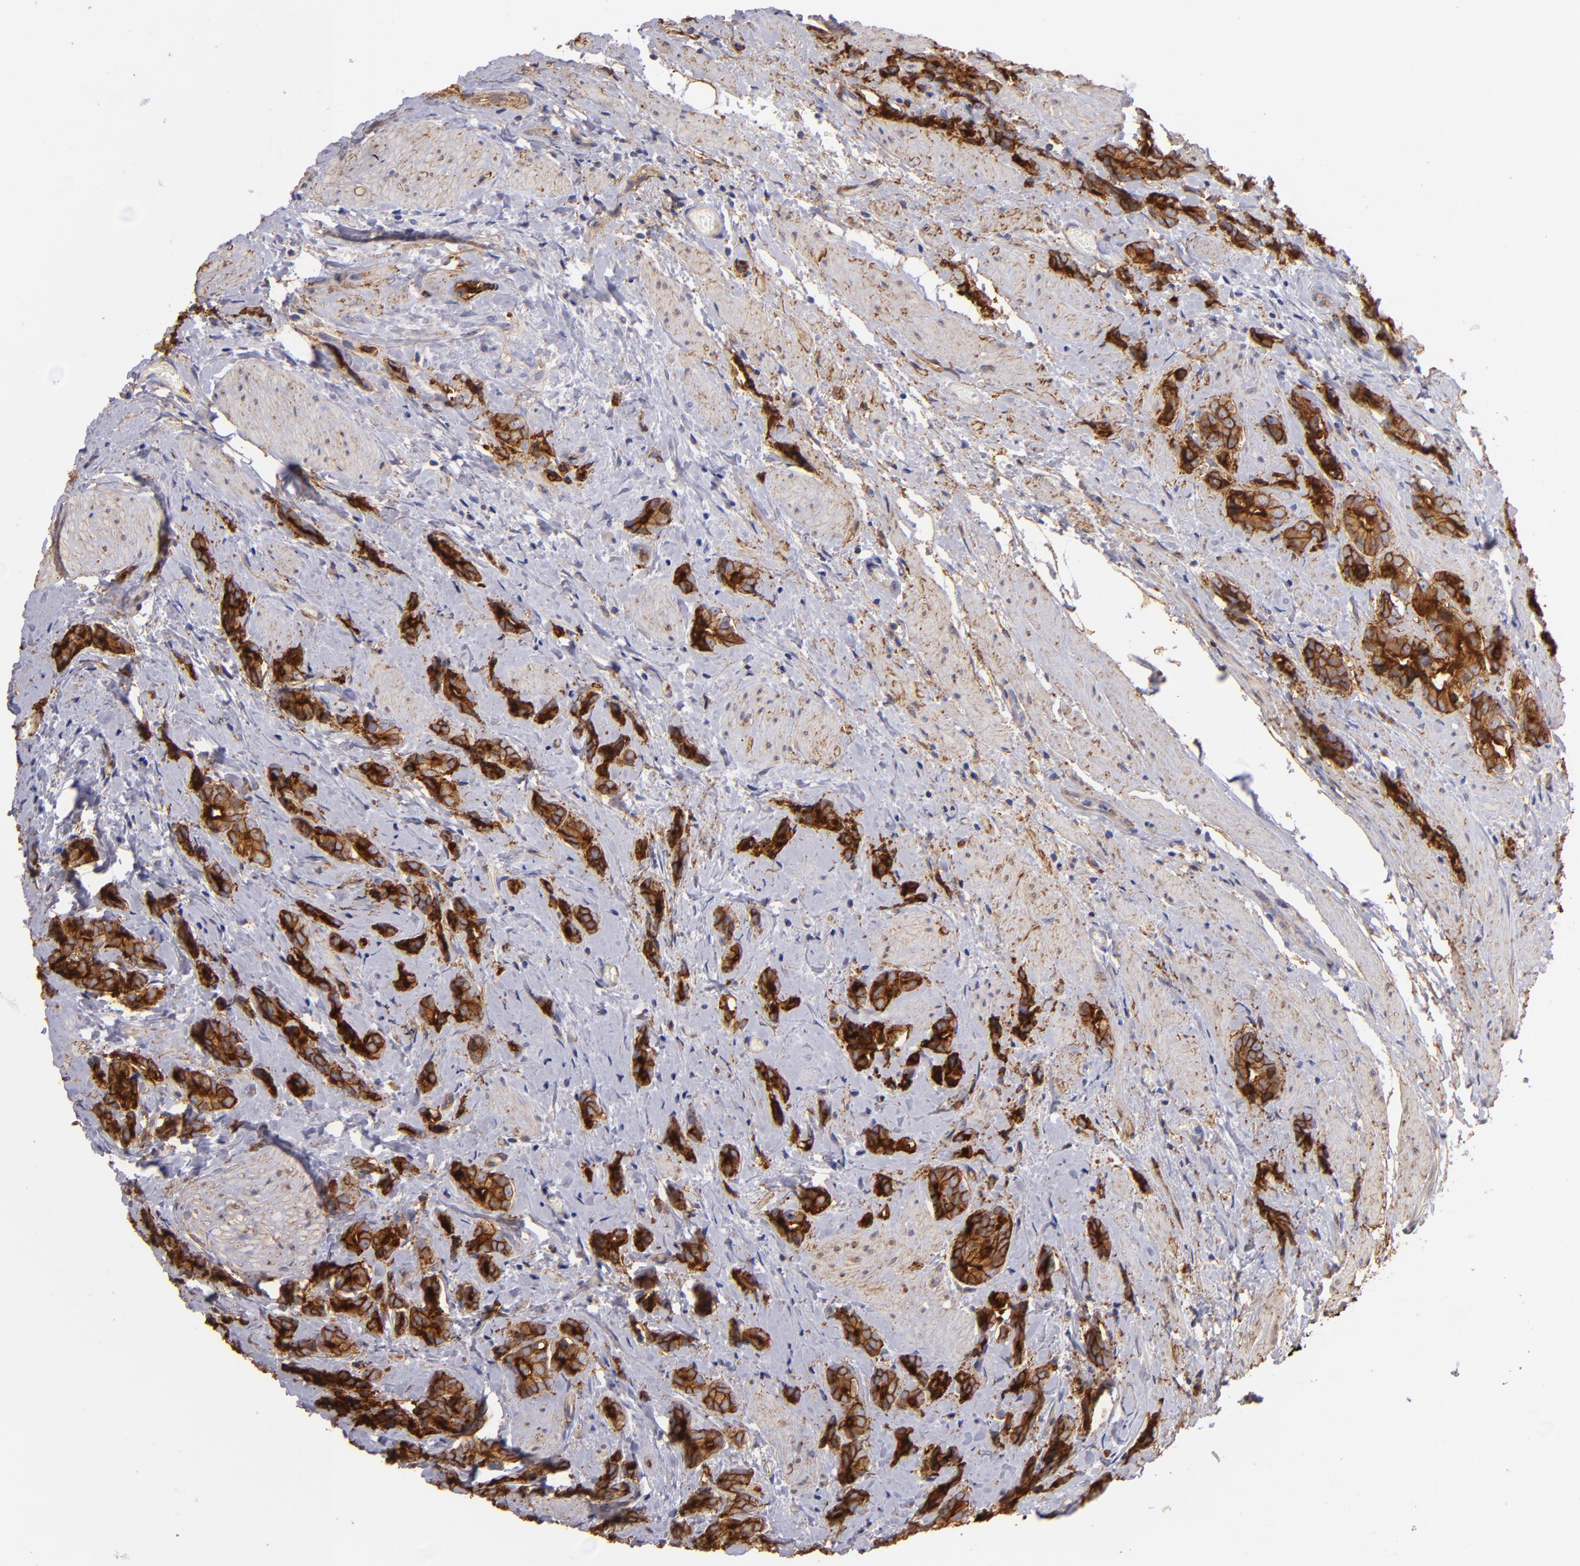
{"staining": {"intensity": "strong", "quantity": ">75%", "location": "cytoplasmic/membranous"}, "tissue": "prostate cancer", "cell_type": "Tumor cells", "image_type": "cancer", "snomed": [{"axis": "morphology", "description": "Adenocarcinoma, Medium grade"}, {"axis": "topography", "description": "Prostate"}], "caption": "Protein staining exhibits strong cytoplasmic/membranous expression in approximately >75% of tumor cells in prostate medium-grade adenocarcinoma.", "gene": "CD151", "patient": {"sex": "male", "age": 59}}